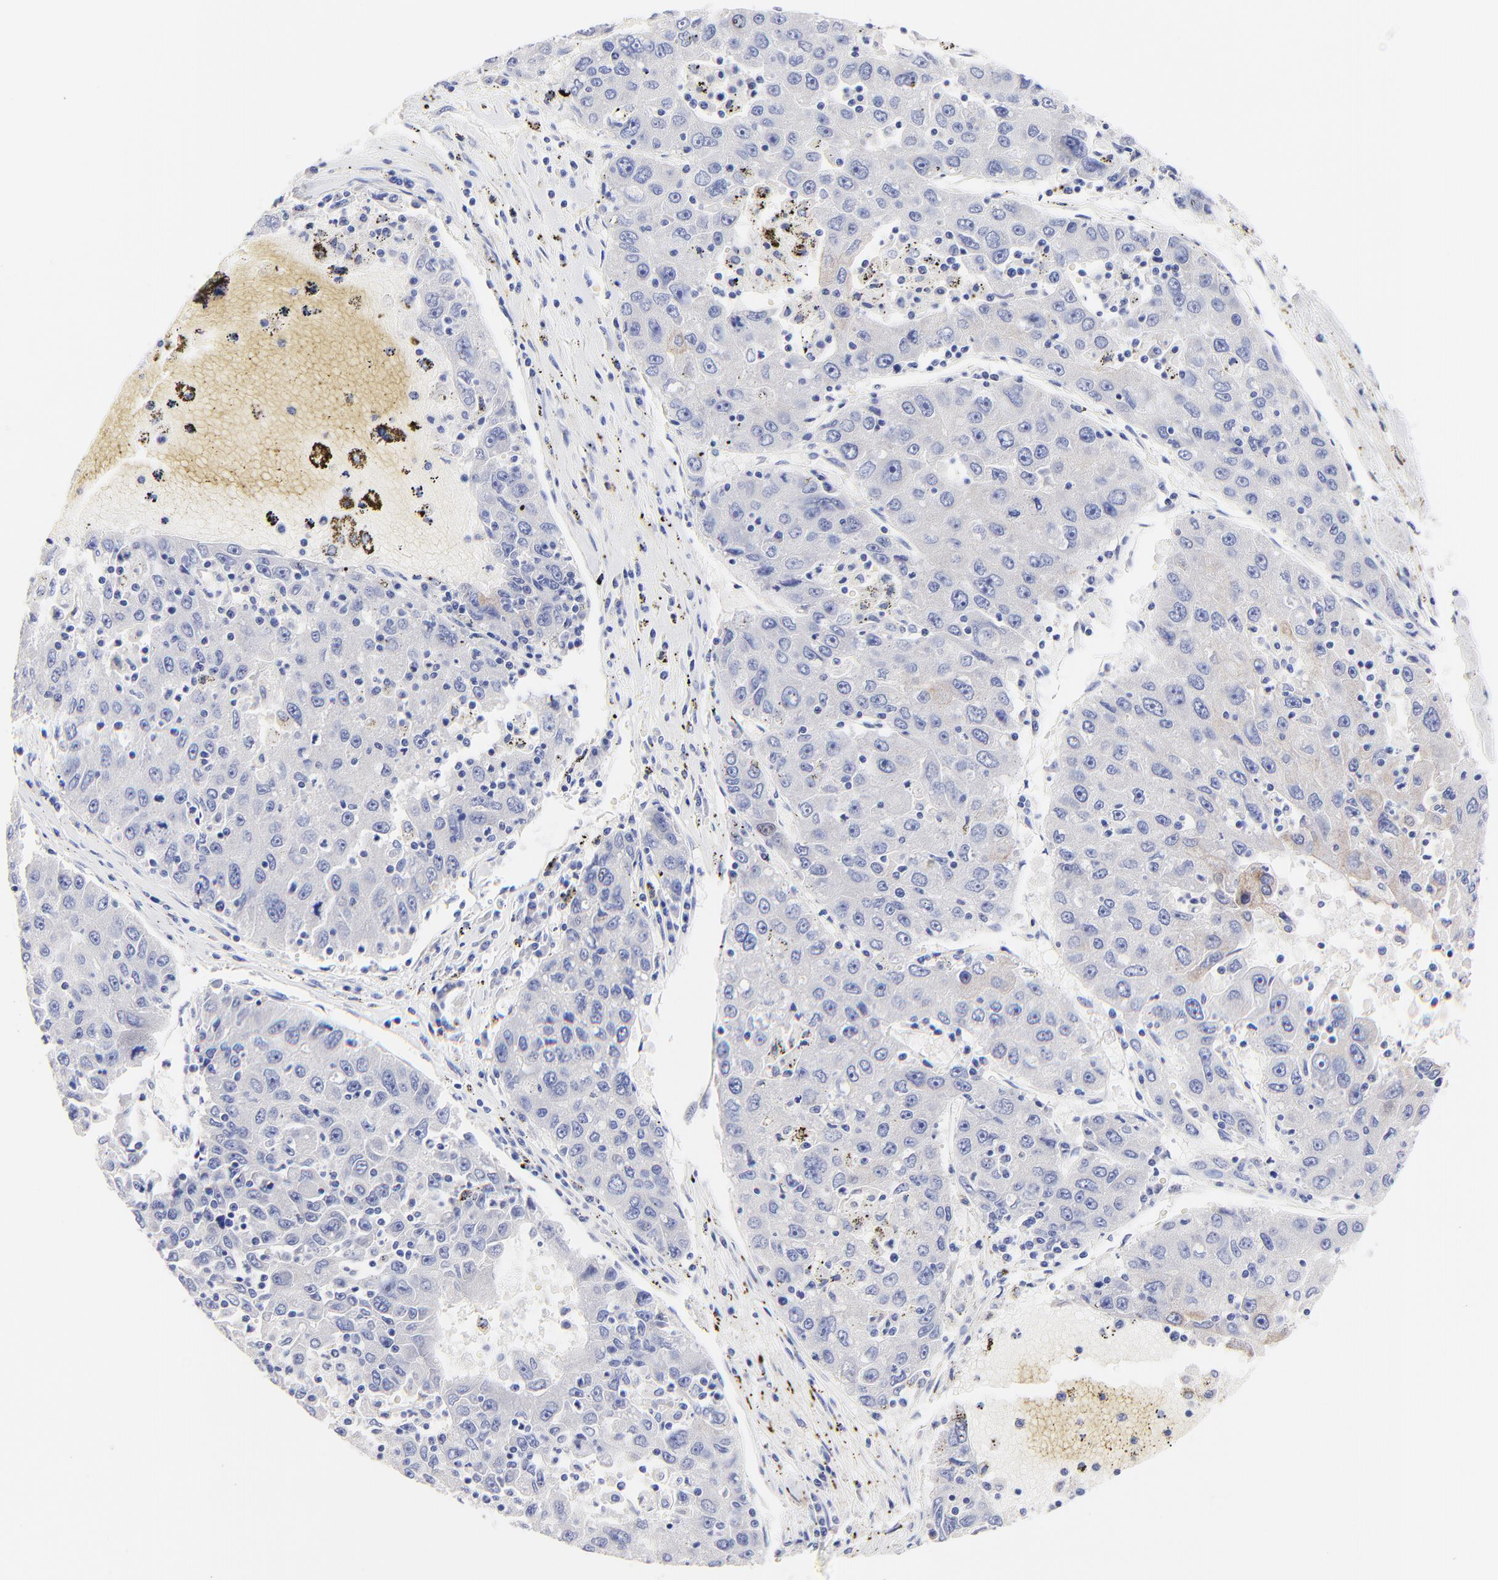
{"staining": {"intensity": "weak", "quantity": "<25%", "location": "cytoplasmic/membranous"}, "tissue": "liver cancer", "cell_type": "Tumor cells", "image_type": "cancer", "snomed": [{"axis": "morphology", "description": "Carcinoma, Hepatocellular, NOS"}, {"axis": "topography", "description": "Liver"}], "caption": "Protein analysis of hepatocellular carcinoma (liver) reveals no significant expression in tumor cells.", "gene": "RAB3A", "patient": {"sex": "male", "age": 49}}